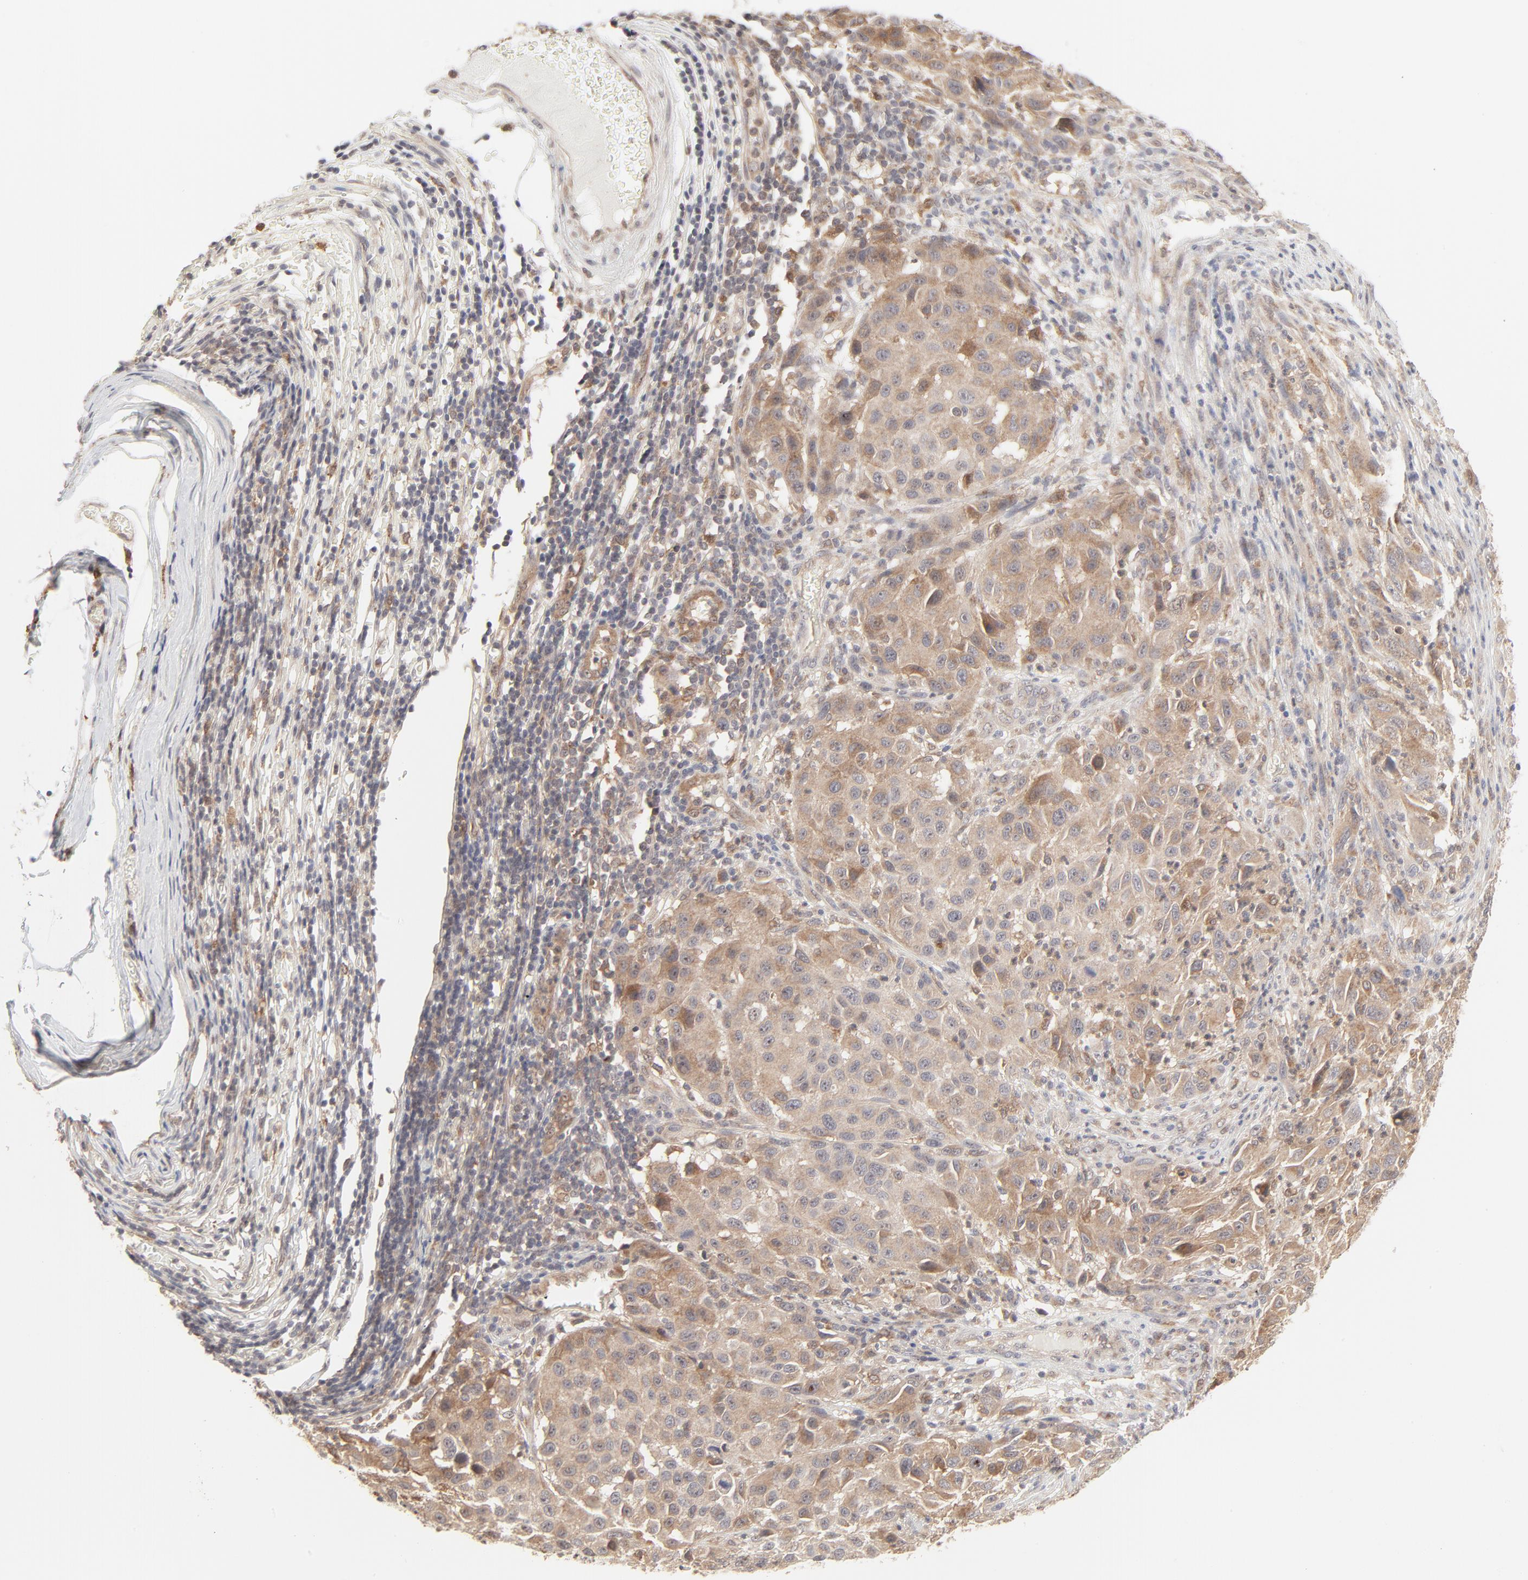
{"staining": {"intensity": "moderate", "quantity": ">75%", "location": "cytoplasmic/membranous"}, "tissue": "melanoma", "cell_type": "Tumor cells", "image_type": "cancer", "snomed": [{"axis": "morphology", "description": "Malignant melanoma, Metastatic site"}, {"axis": "topography", "description": "Lymph node"}], "caption": "Malignant melanoma (metastatic site) stained with a brown dye exhibits moderate cytoplasmic/membranous positive positivity in about >75% of tumor cells.", "gene": "RAB5C", "patient": {"sex": "male", "age": 61}}